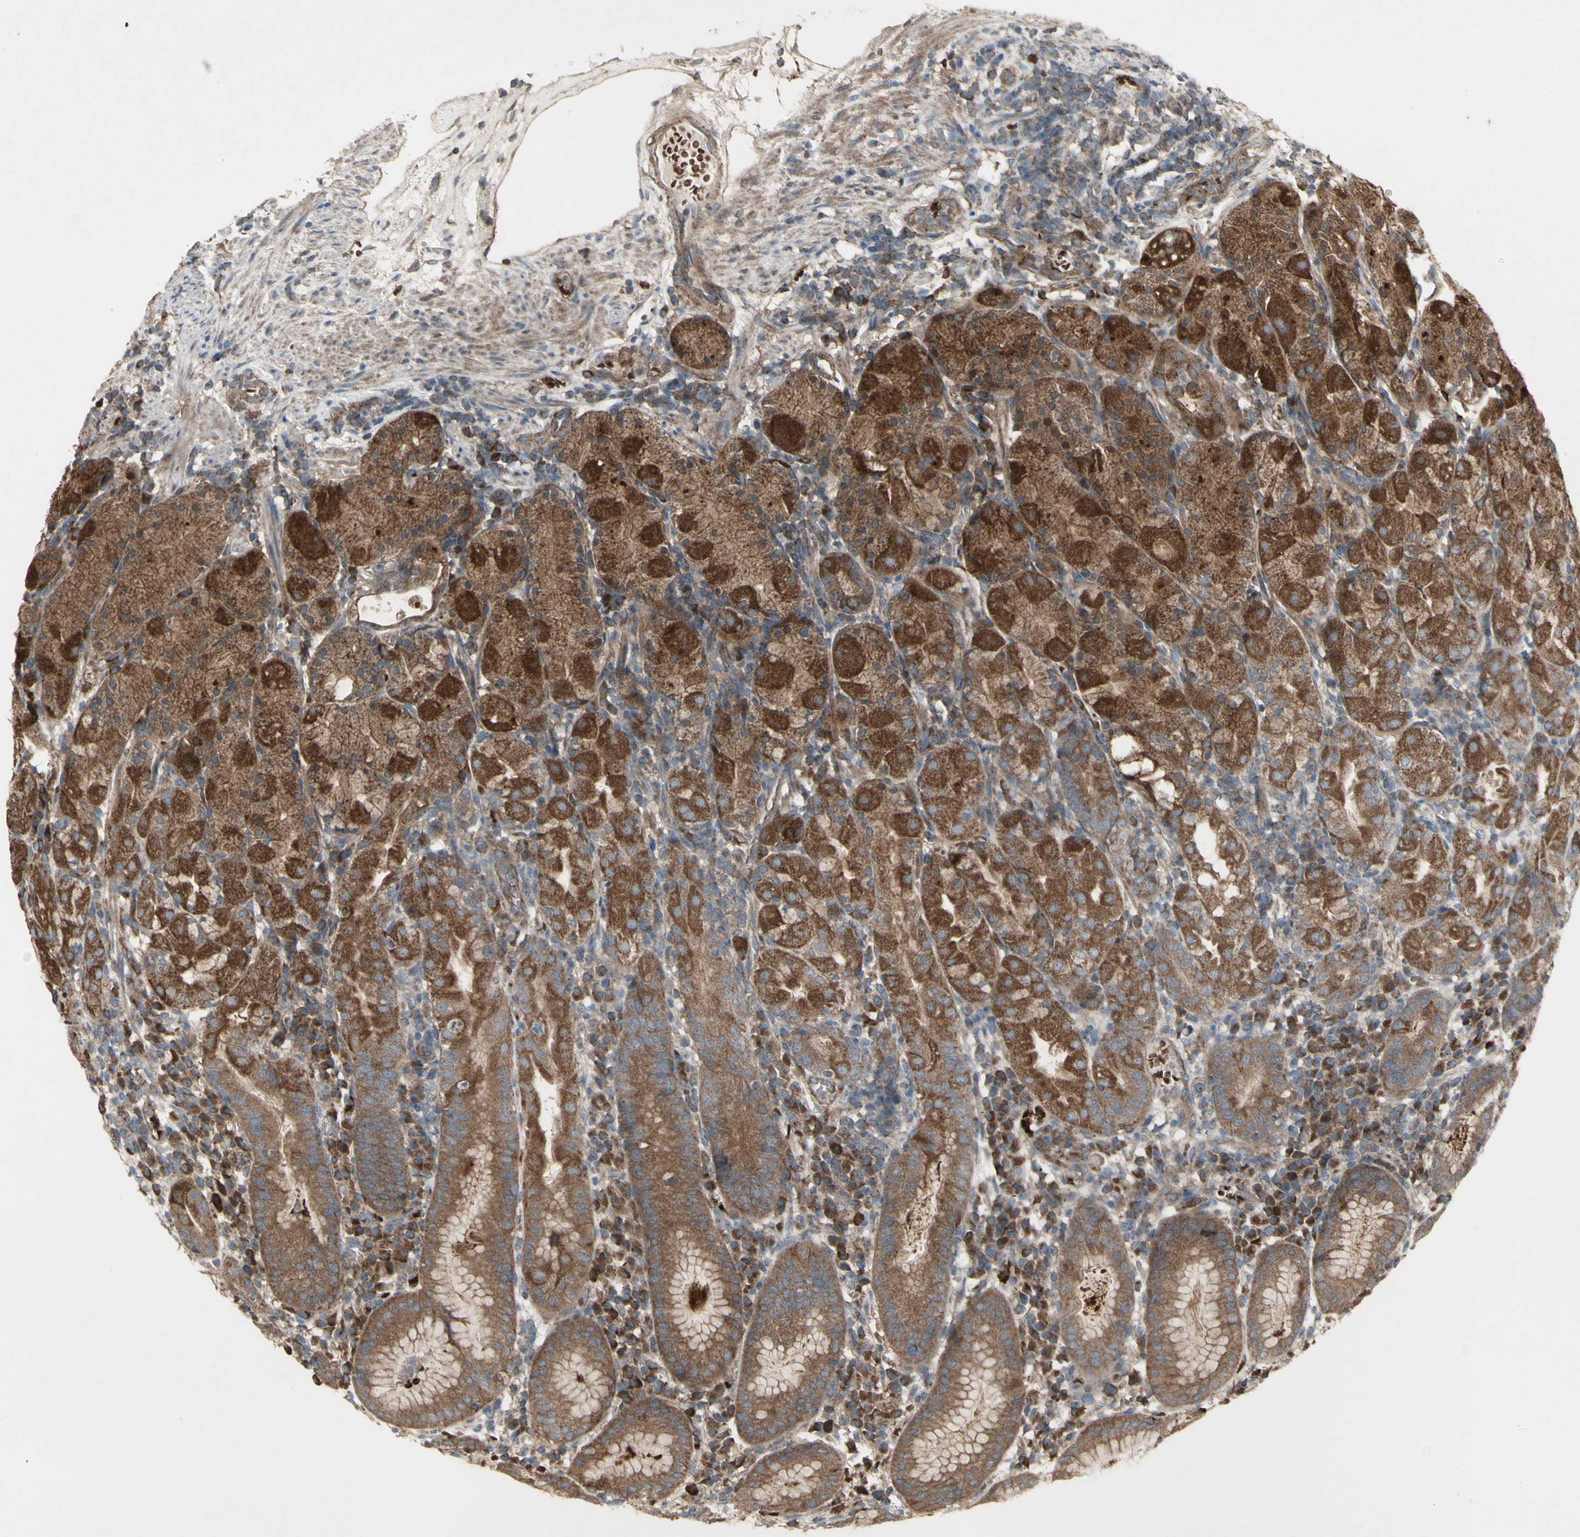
{"staining": {"intensity": "strong", "quantity": ">75%", "location": "cytoplasmic/membranous"}, "tissue": "stomach", "cell_type": "Glandular cells", "image_type": "normal", "snomed": [{"axis": "morphology", "description": "Normal tissue, NOS"}, {"axis": "topography", "description": "Stomach"}, {"axis": "topography", "description": "Stomach, lower"}], "caption": "The image shows staining of unremarkable stomach, revealing strong cytoplasmic/membranous protein staining (brown color) within glandular cells.", "gene": "SHC1", "patient": {"sex": "female", "age": 75}}